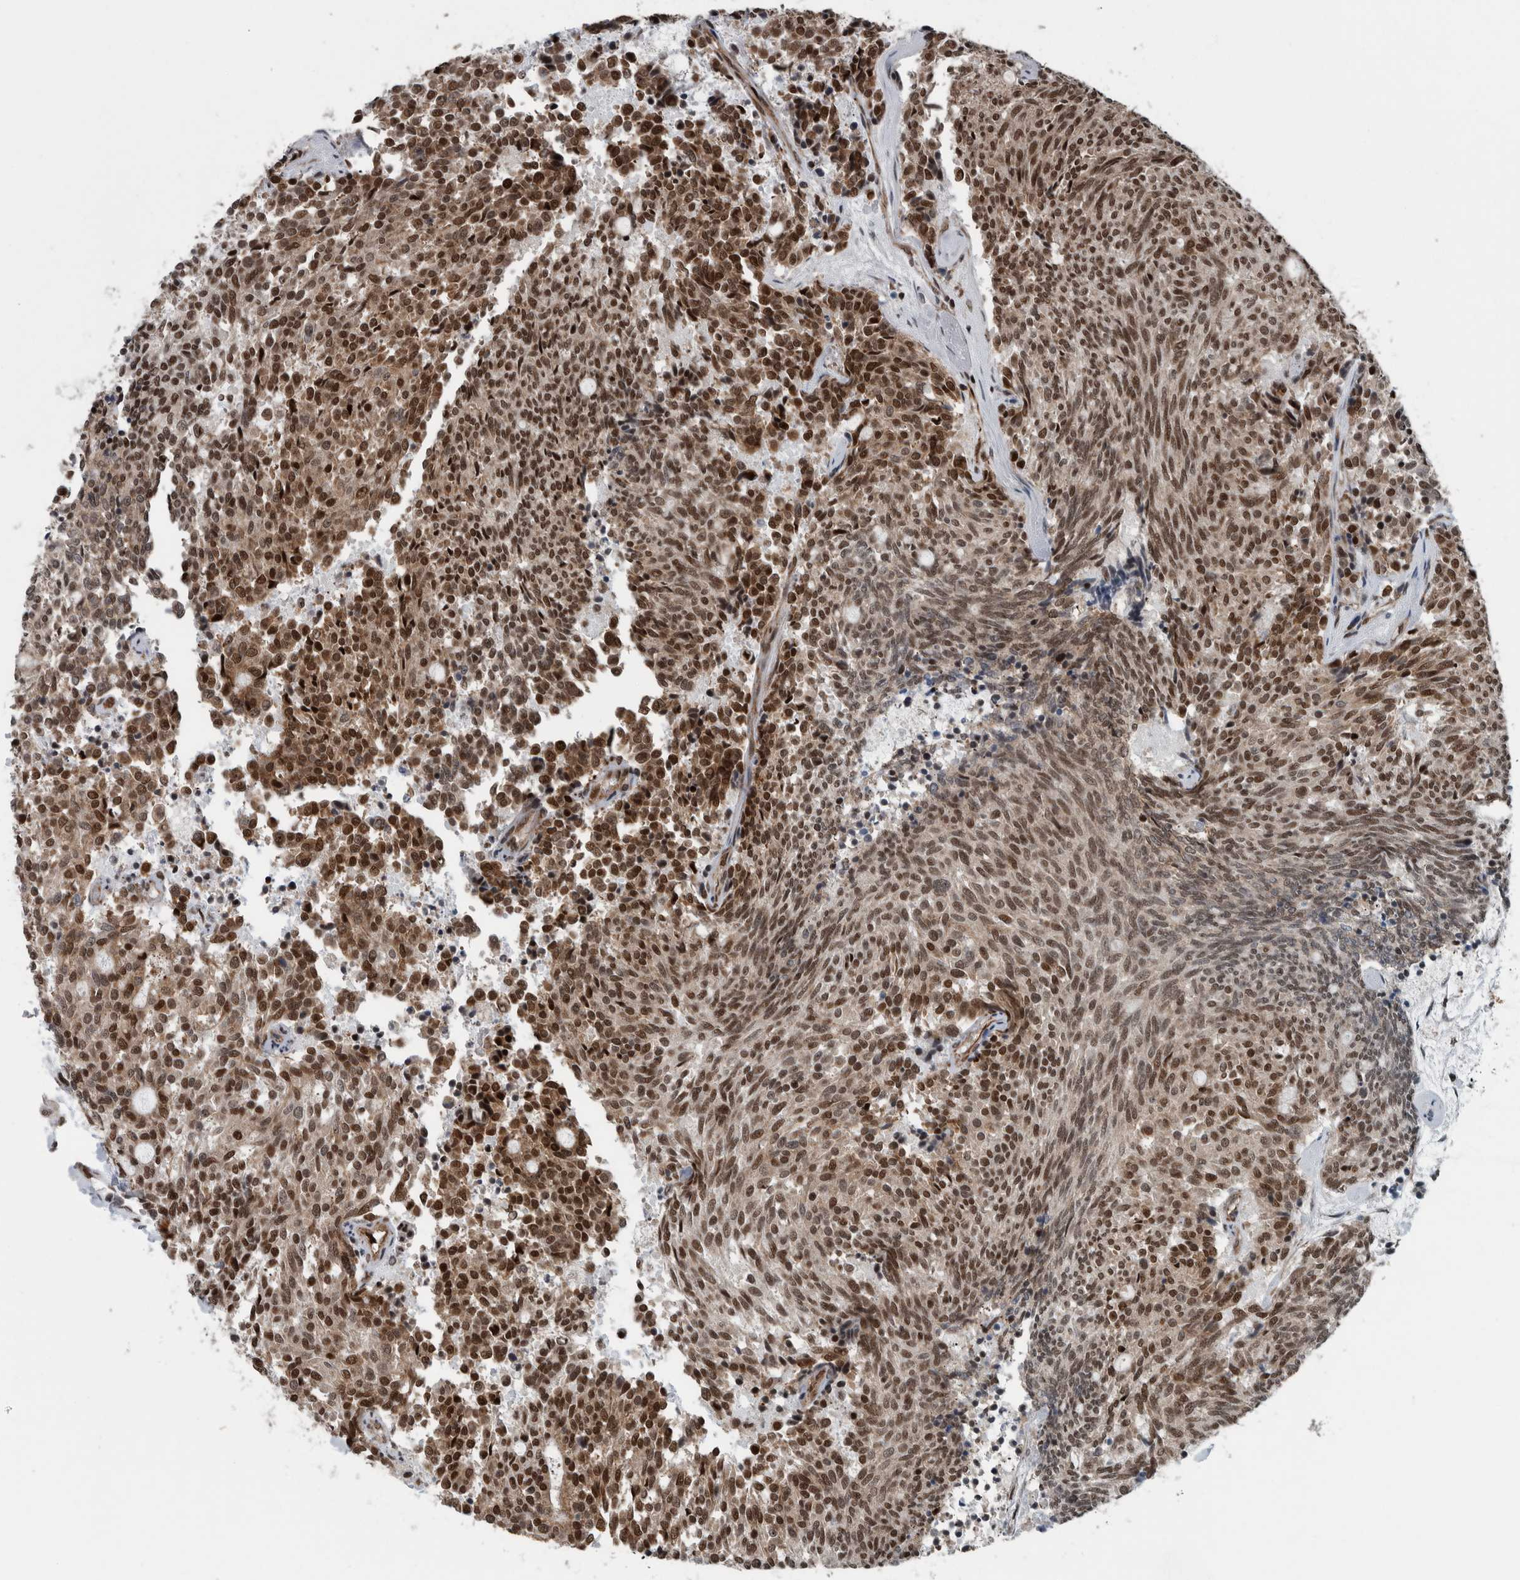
{"staining": {"intensity": "moderate", "quantity": ">75%", "location": "nuclear"}, "tissue": "carcinoid", "cell_type": "Tumor cells", "image_type": "cancer", "snomed": [{"axis": "morphology", "description": "Carcinoid, malignant, NOS"}, {"axis": "topography", "description": "Pancreas"}], "caption": "DAB (3,3'-diaminobenzidine) immunohistochemical staining of carcinoid demonstrates moderate nuclear protein staining in about >75% of tumor cells.", "gene": "DNMT3A", "patient": {"sex": "female", "age": 54}}